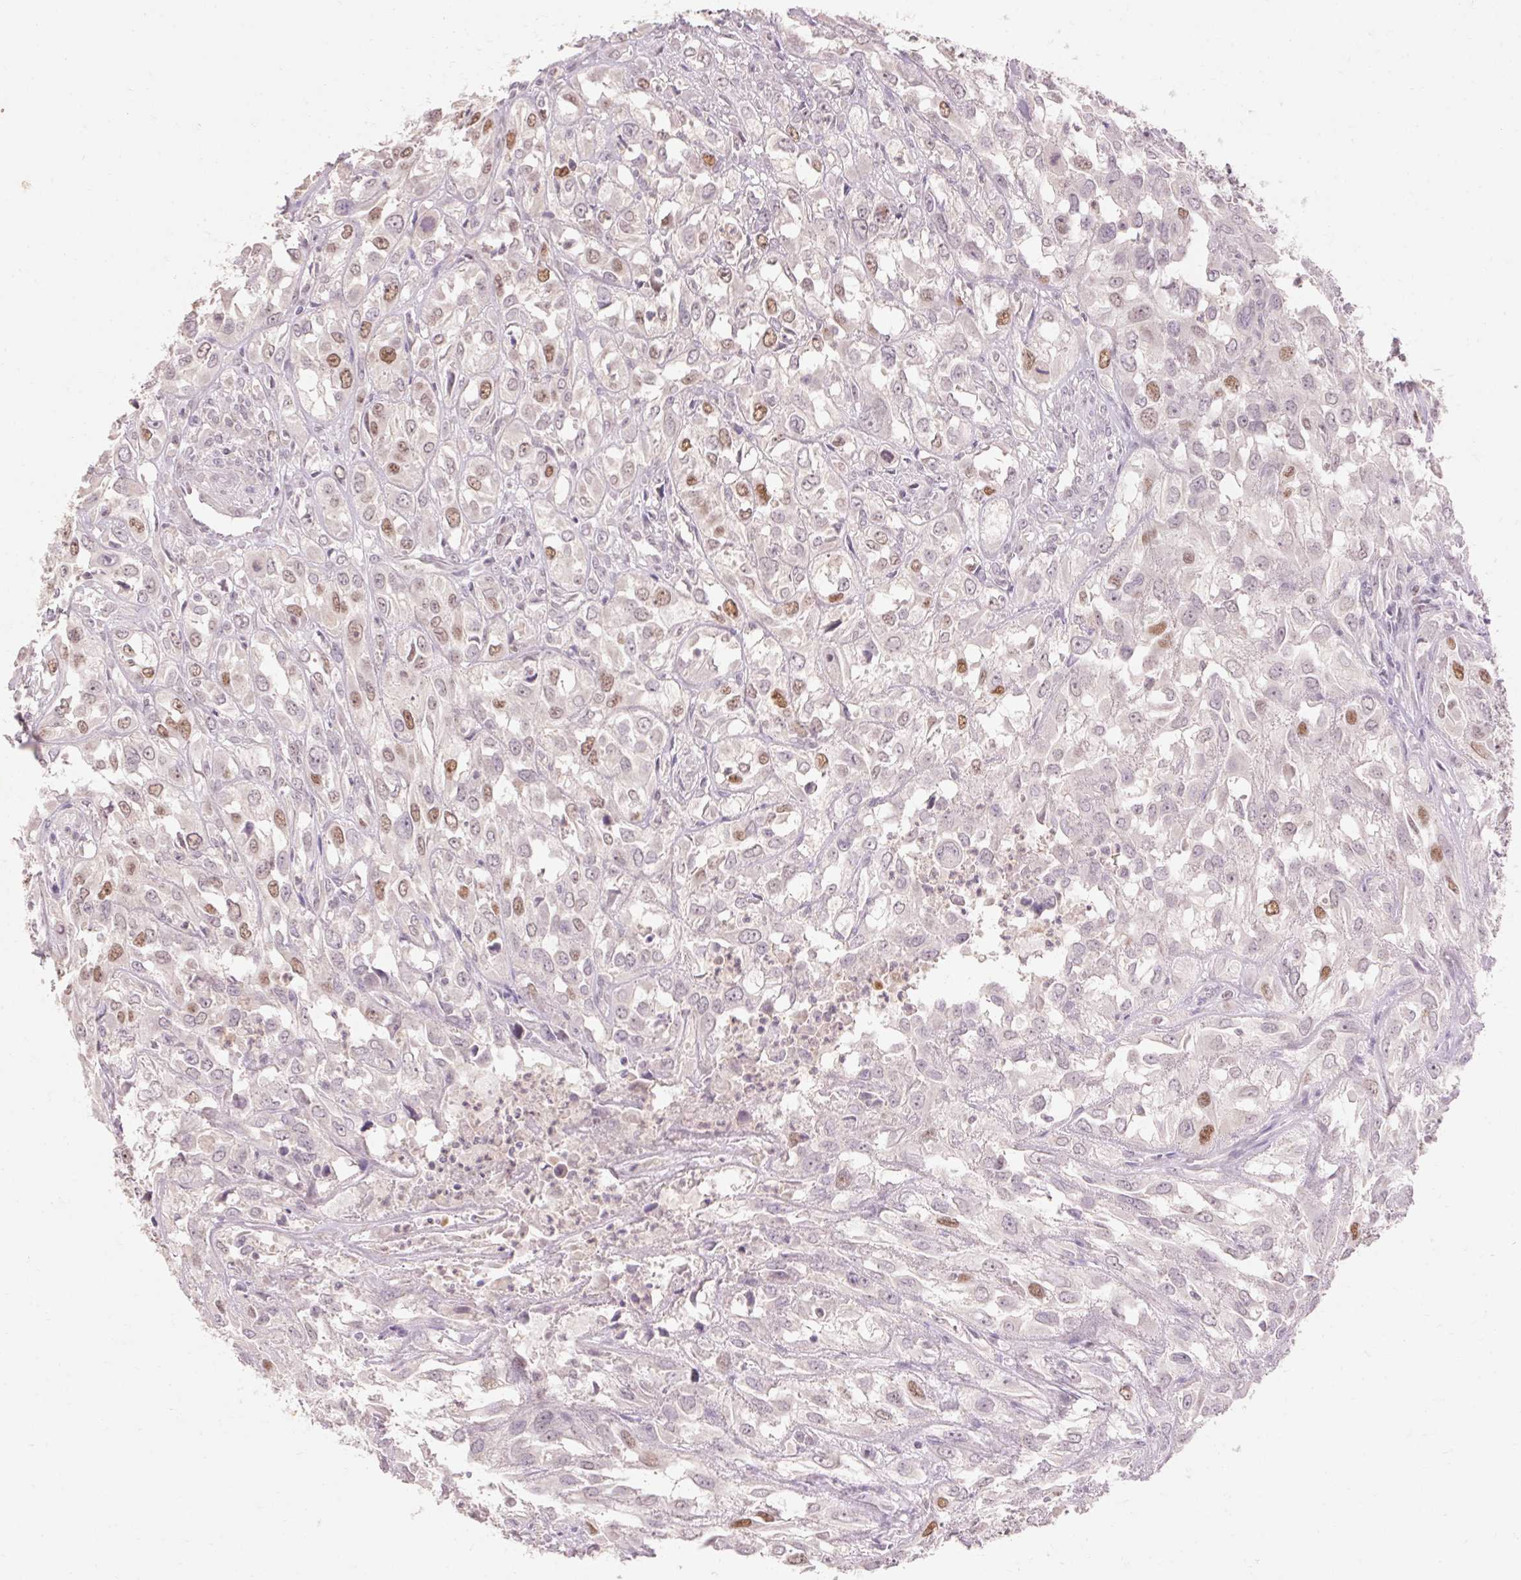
{"staining": {"intensity": "moderate", "quantity": "<25%", "location": "nuclear"}, "tissue": "urothelial cancer", "cell_type": "Tumor cells", "image_type": "cancer", "snomed": [{"axis": "morphology", "description": "Urothelial carcinoma, High grade"}, {"axis": "topography", "description": "Urinary bladder"}], "caption": "Tumor cells reveal low levels of moderate nuclear expression in about <25% of cells in human high-grade urothelial carcinoma.", "gene": "SKP2", "patient": {"sex": "male", "age": 67}}